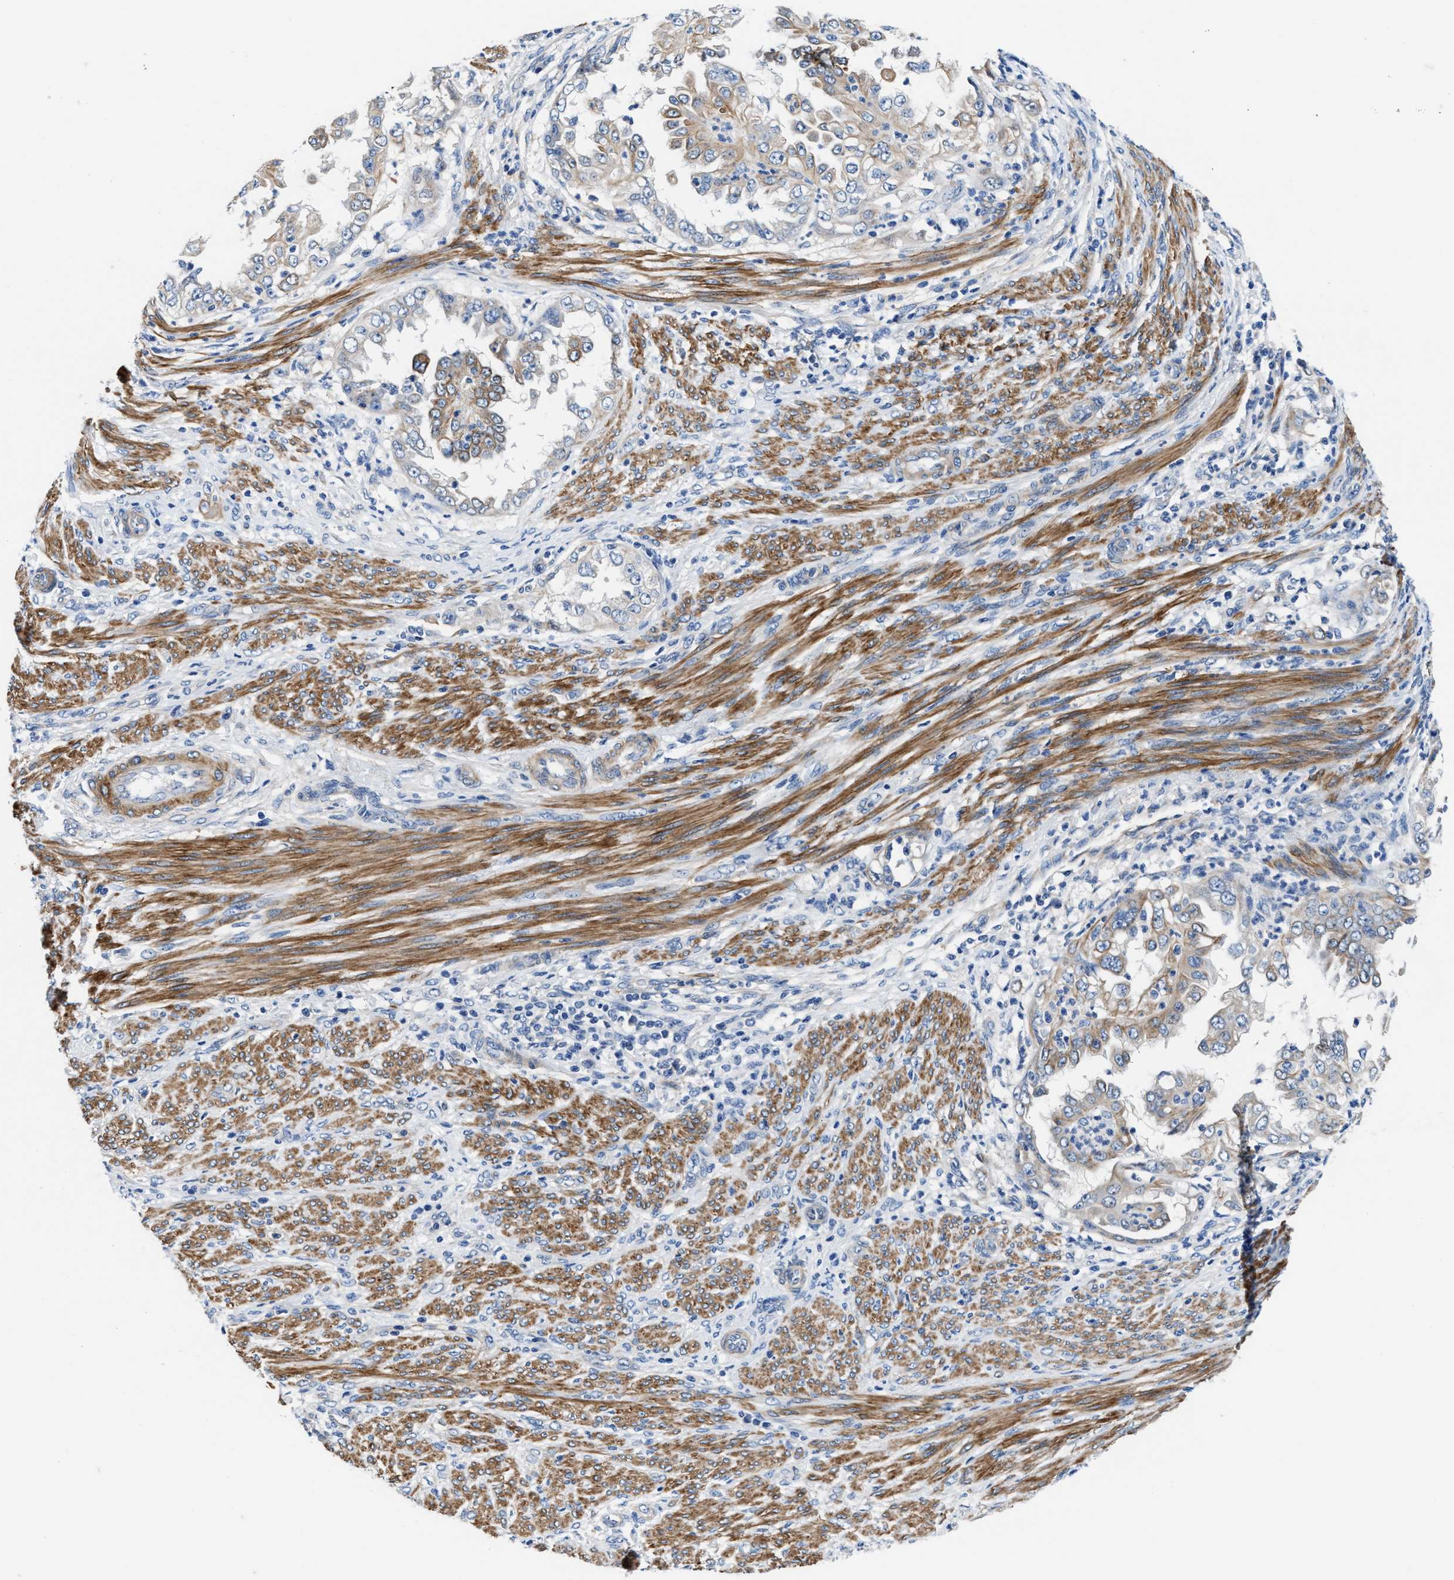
{"staining": {"intensity": "weak", "quantity": ">75%", "location": "cytoplasmic/membranous"}, "tissue": "endometrial cancer", "cell_type": "Tumor cells", "image_type": "cancer", "snomed": [{"axis": "morphology", "description": "Adenocarcinoma, NOS"}, {"axis": "topography", "description": "Endometrium"}], "caption": "This is a histology image of immunohistochemistry staining of endometrial cancer, which shows weak expression in the cytoplasmic/membranous of tumor cells.", "gene": "PARG", "patient": {"sex": "female", "age": 85}}